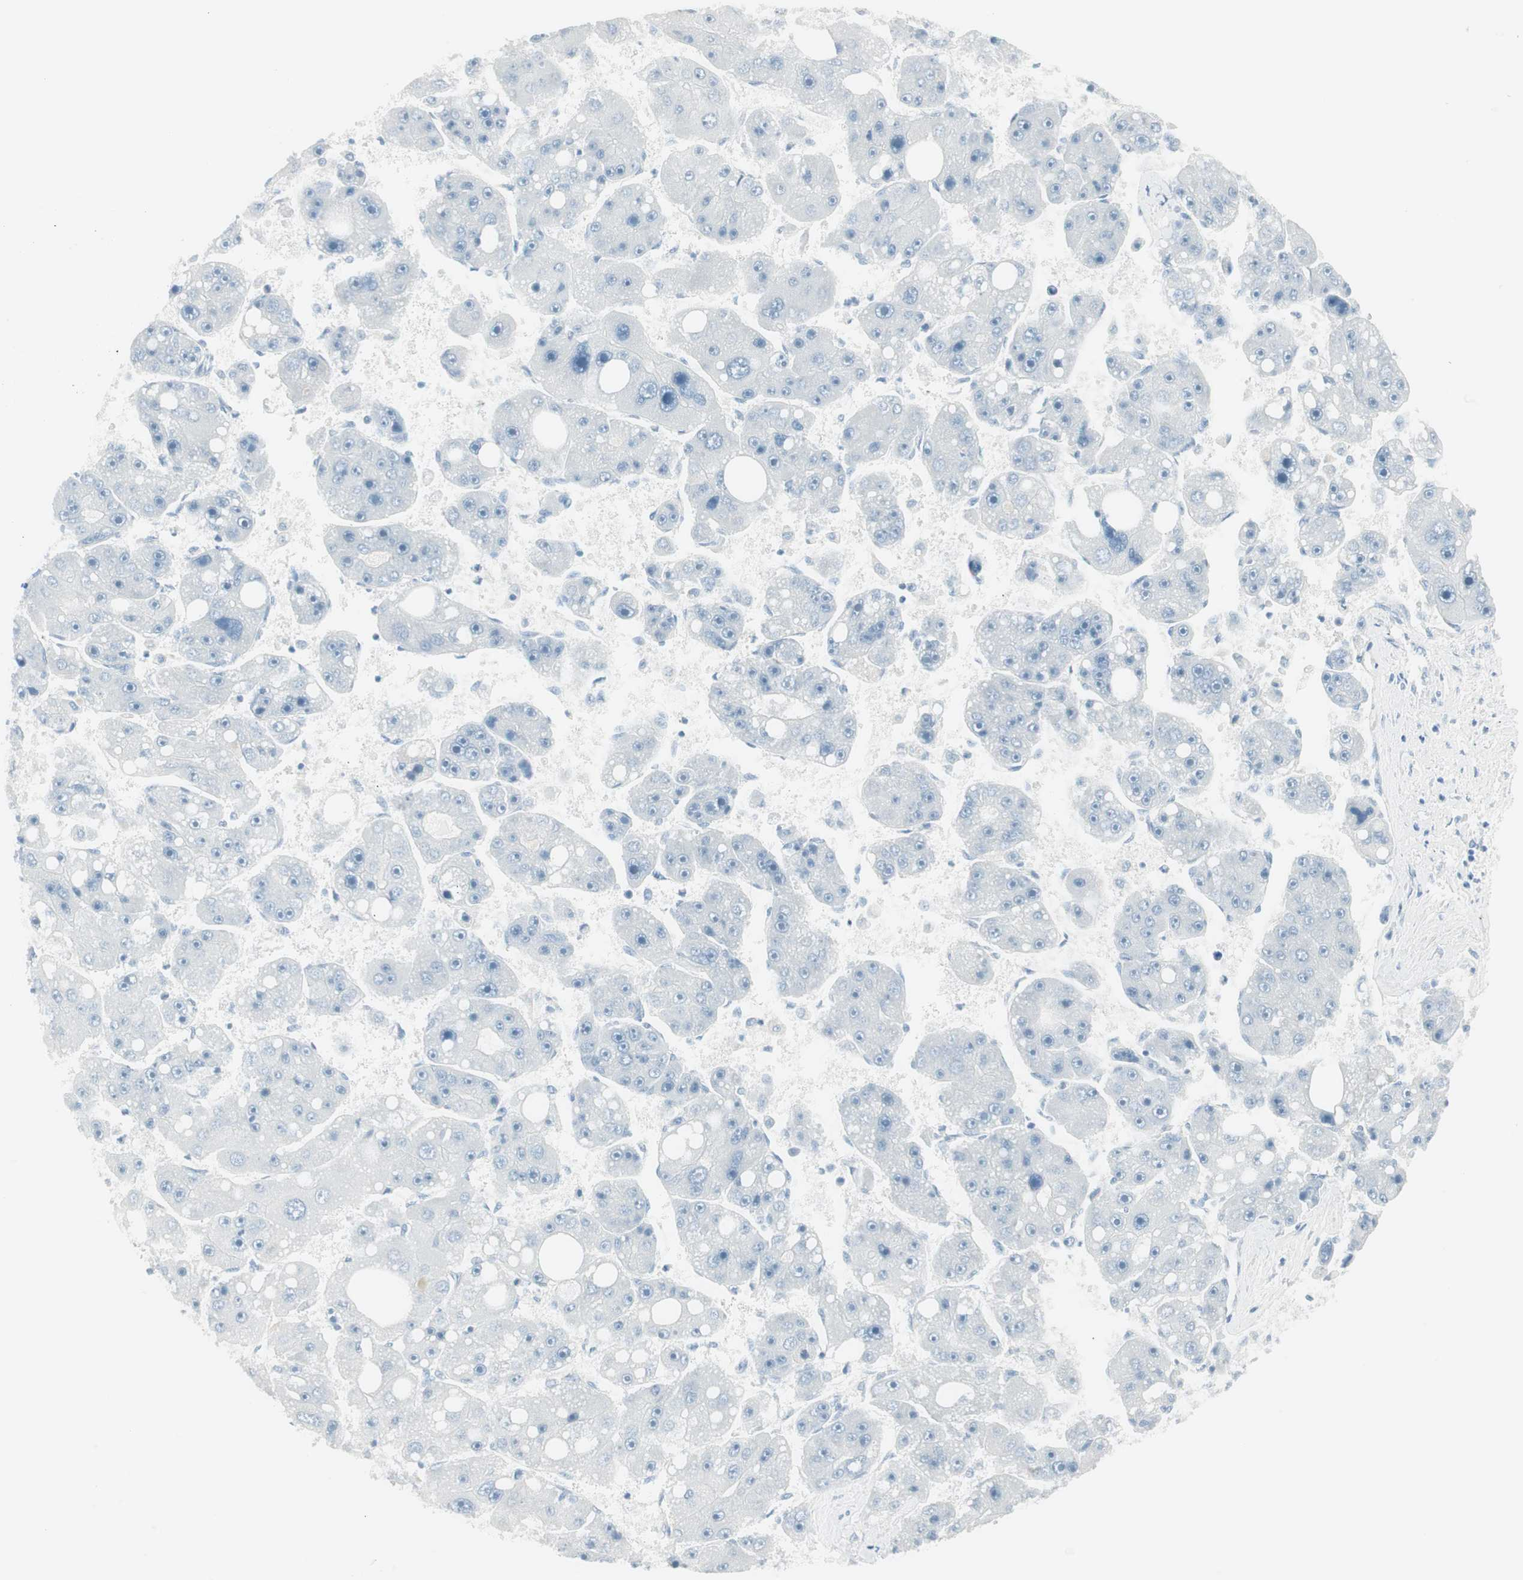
{"staining": {"intensity": "negative", "quantity": "none", "location": "none"}, "tissue": "liver cancer", "cell_type": "Tumor cells", "image_type": "cancer", "snomed": [{"axis": "morphology", "description": "Carcinoma, Hepatocellular, NOS"}, {"axis": "topography", "description": "Liver"}], "caption": "High magnification brightfield microscopy of hepatocellular carcinoma (liver) stained with DAB (brown) and counterstained with hematoxylin (blue): tumor cells show no significant staining.", "gene": "ITLN2", "patient": {"sex": "female", "age": 61}}